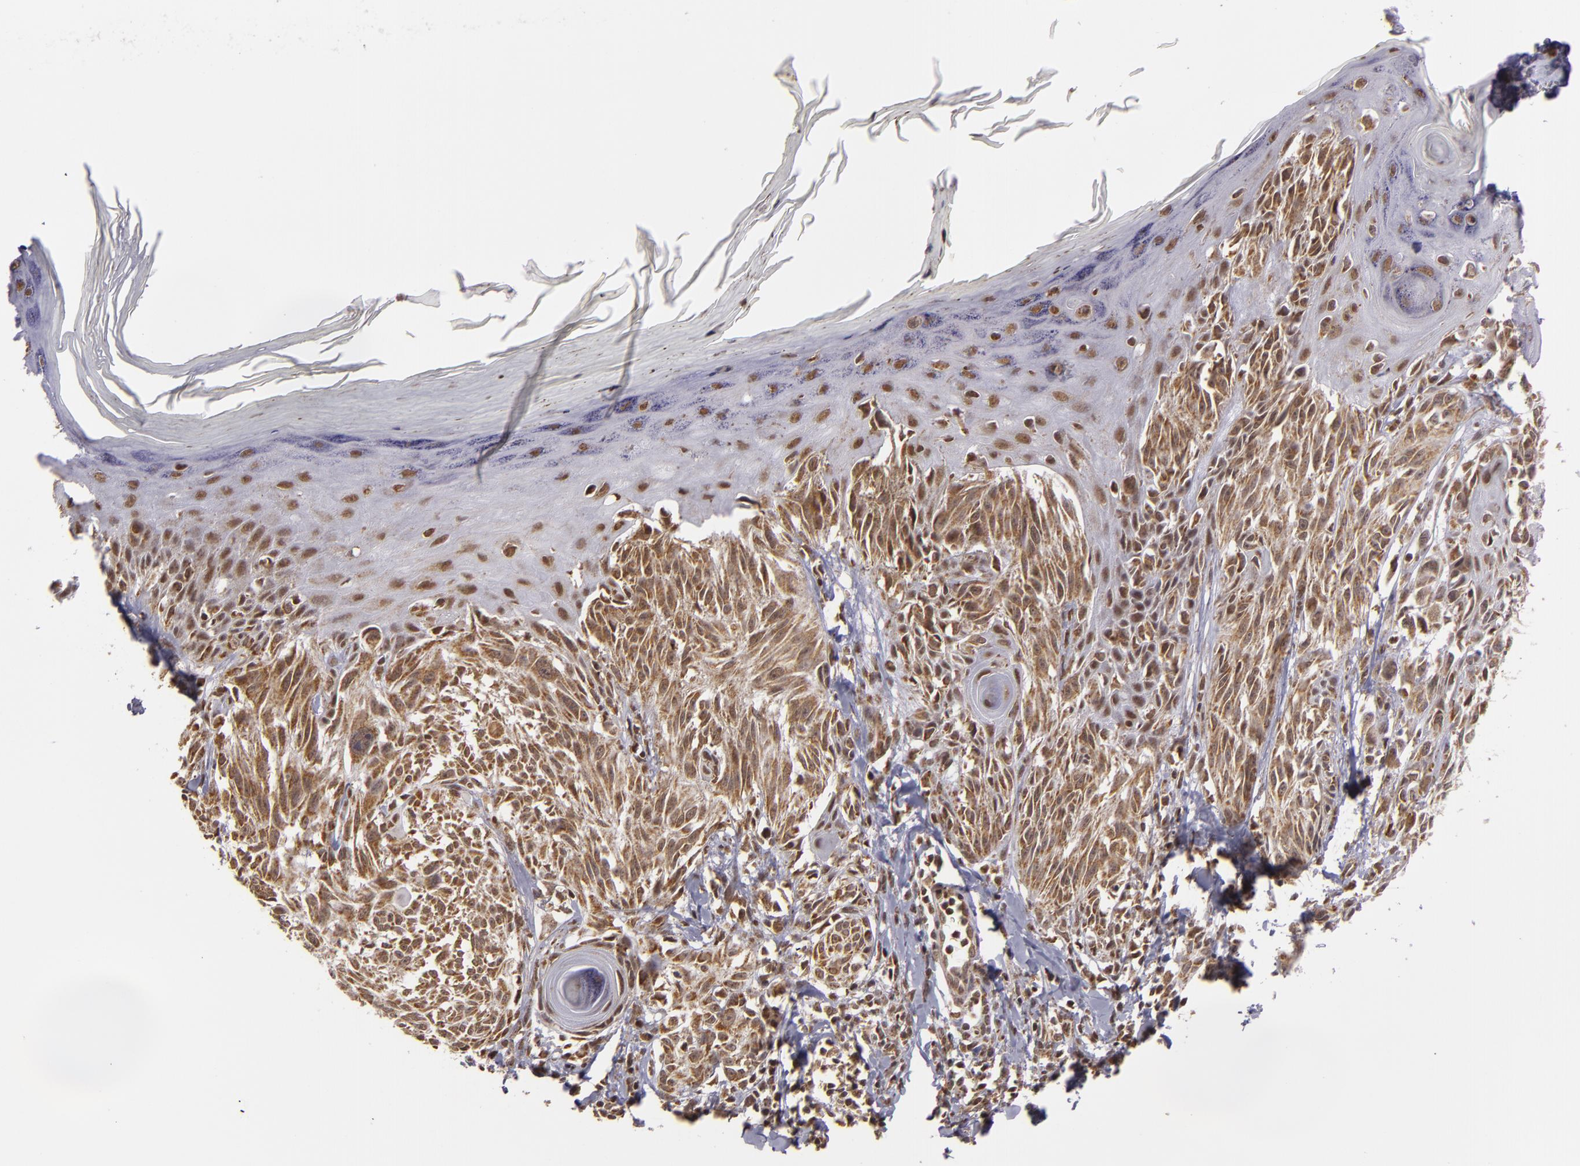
{"staining": {"intensity": "moderate", "quantity": ">75%", "location": "cytoplasmic/membranous"}, "tissue": "melanoma", "cell_type": "Tumor cells", "image_type": "cancer", "snomed": [{"axis": "morphology", "description": "Malignant melanoma, NOS"}, {"axis": "topography", "description": "Skin"}], "caption": "The immunohistochemical stain labels moderate cytoplasmic/membranous expression in tumor cells of malignant melanoma tissue.", "gene": "MXD1", "patient": {"sex": "female", "age": 77}}